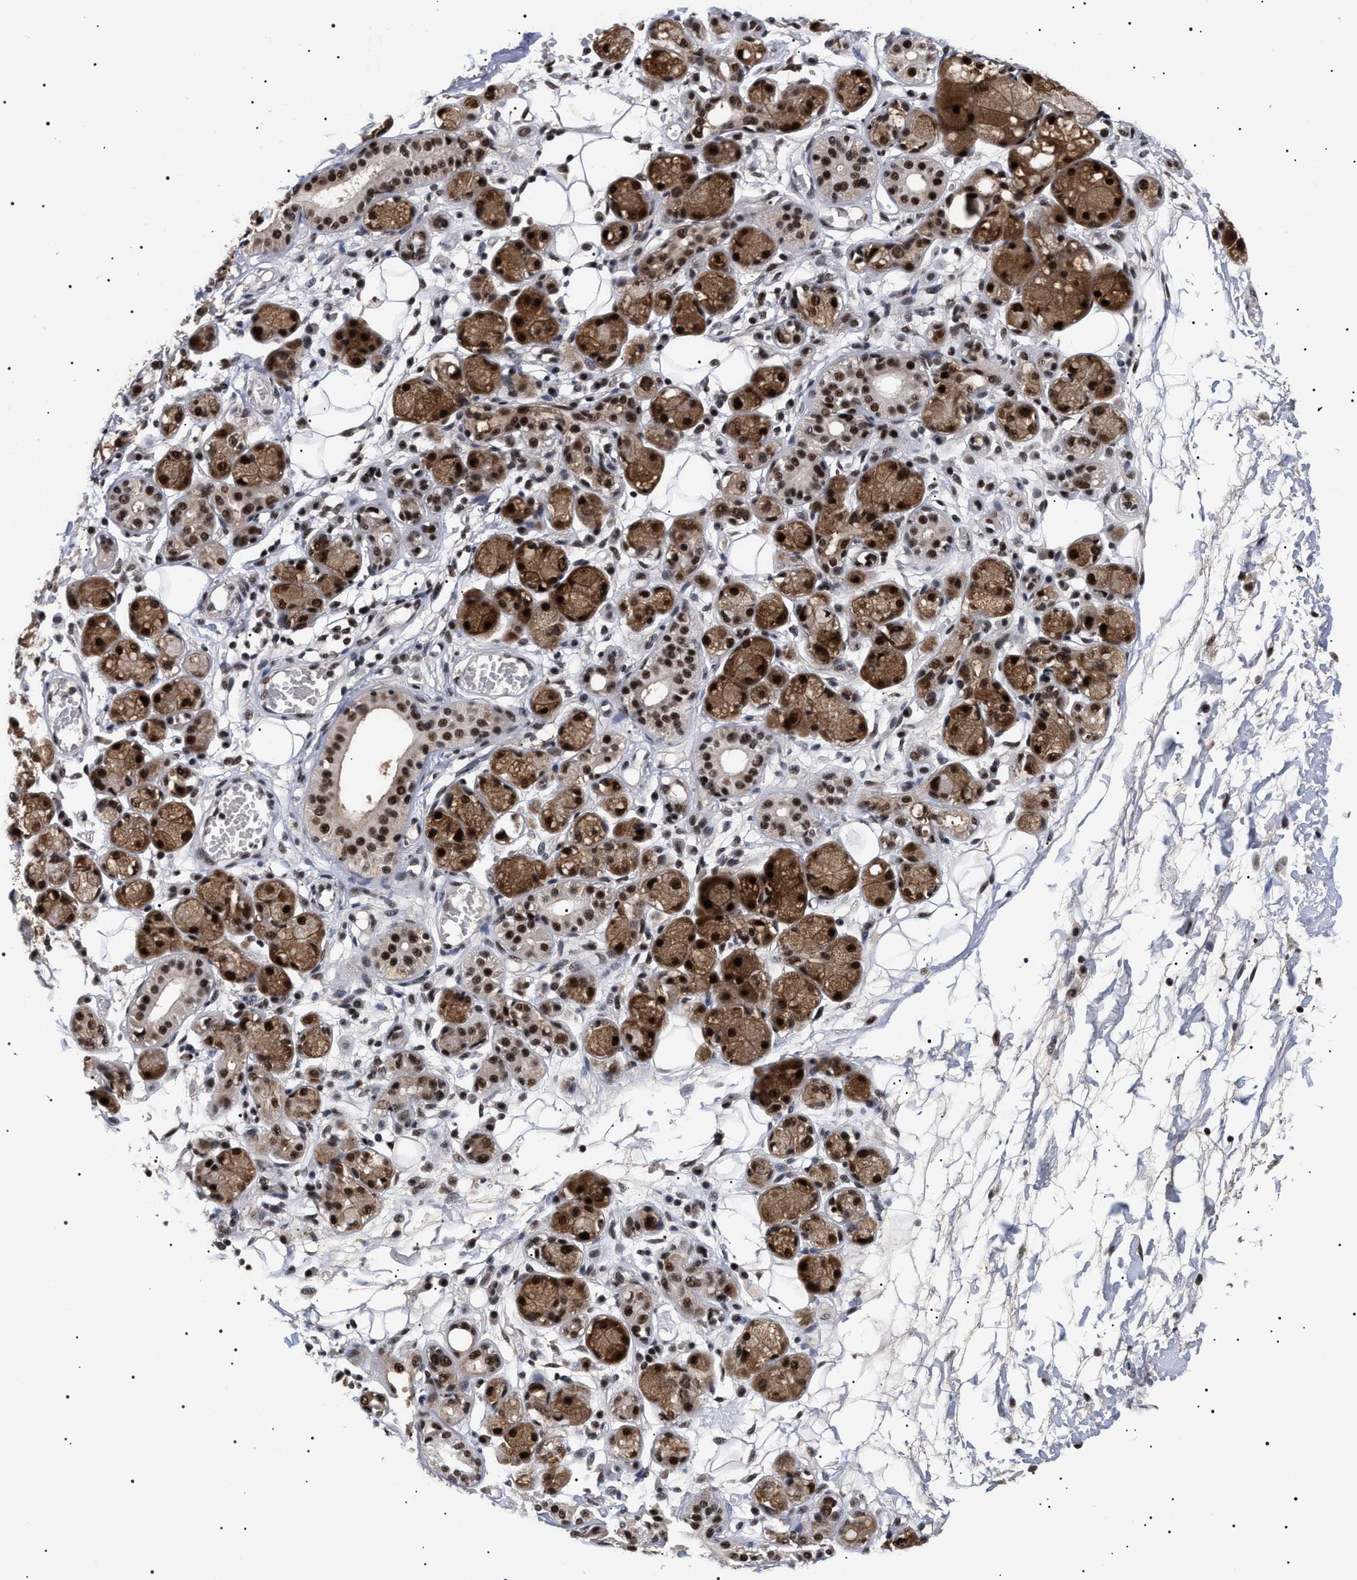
{"staining": {"intensity": "negative", "quantity": "none", "location": "none"}, "tissue": "adipose tissue", "cell_type": "Adipocytes", "image_type": "normal", "snomed": [{"axis": "morphology", "description": "Normal tissue, NOS"}, {"axis": "morphology", "description": "Inflammation, NOS"}, {"axis": "topography", "description": "Salivary gland"}, {"axis": "topography", "description": "Peripheral nerve tissue"}], "caption": "An IHC image of normal adipose tissue is shown. There is no staining in adipocytes of adipose tissue.", "gene": "CAAP1", "patient": {"sex": "female", "age": 75}}